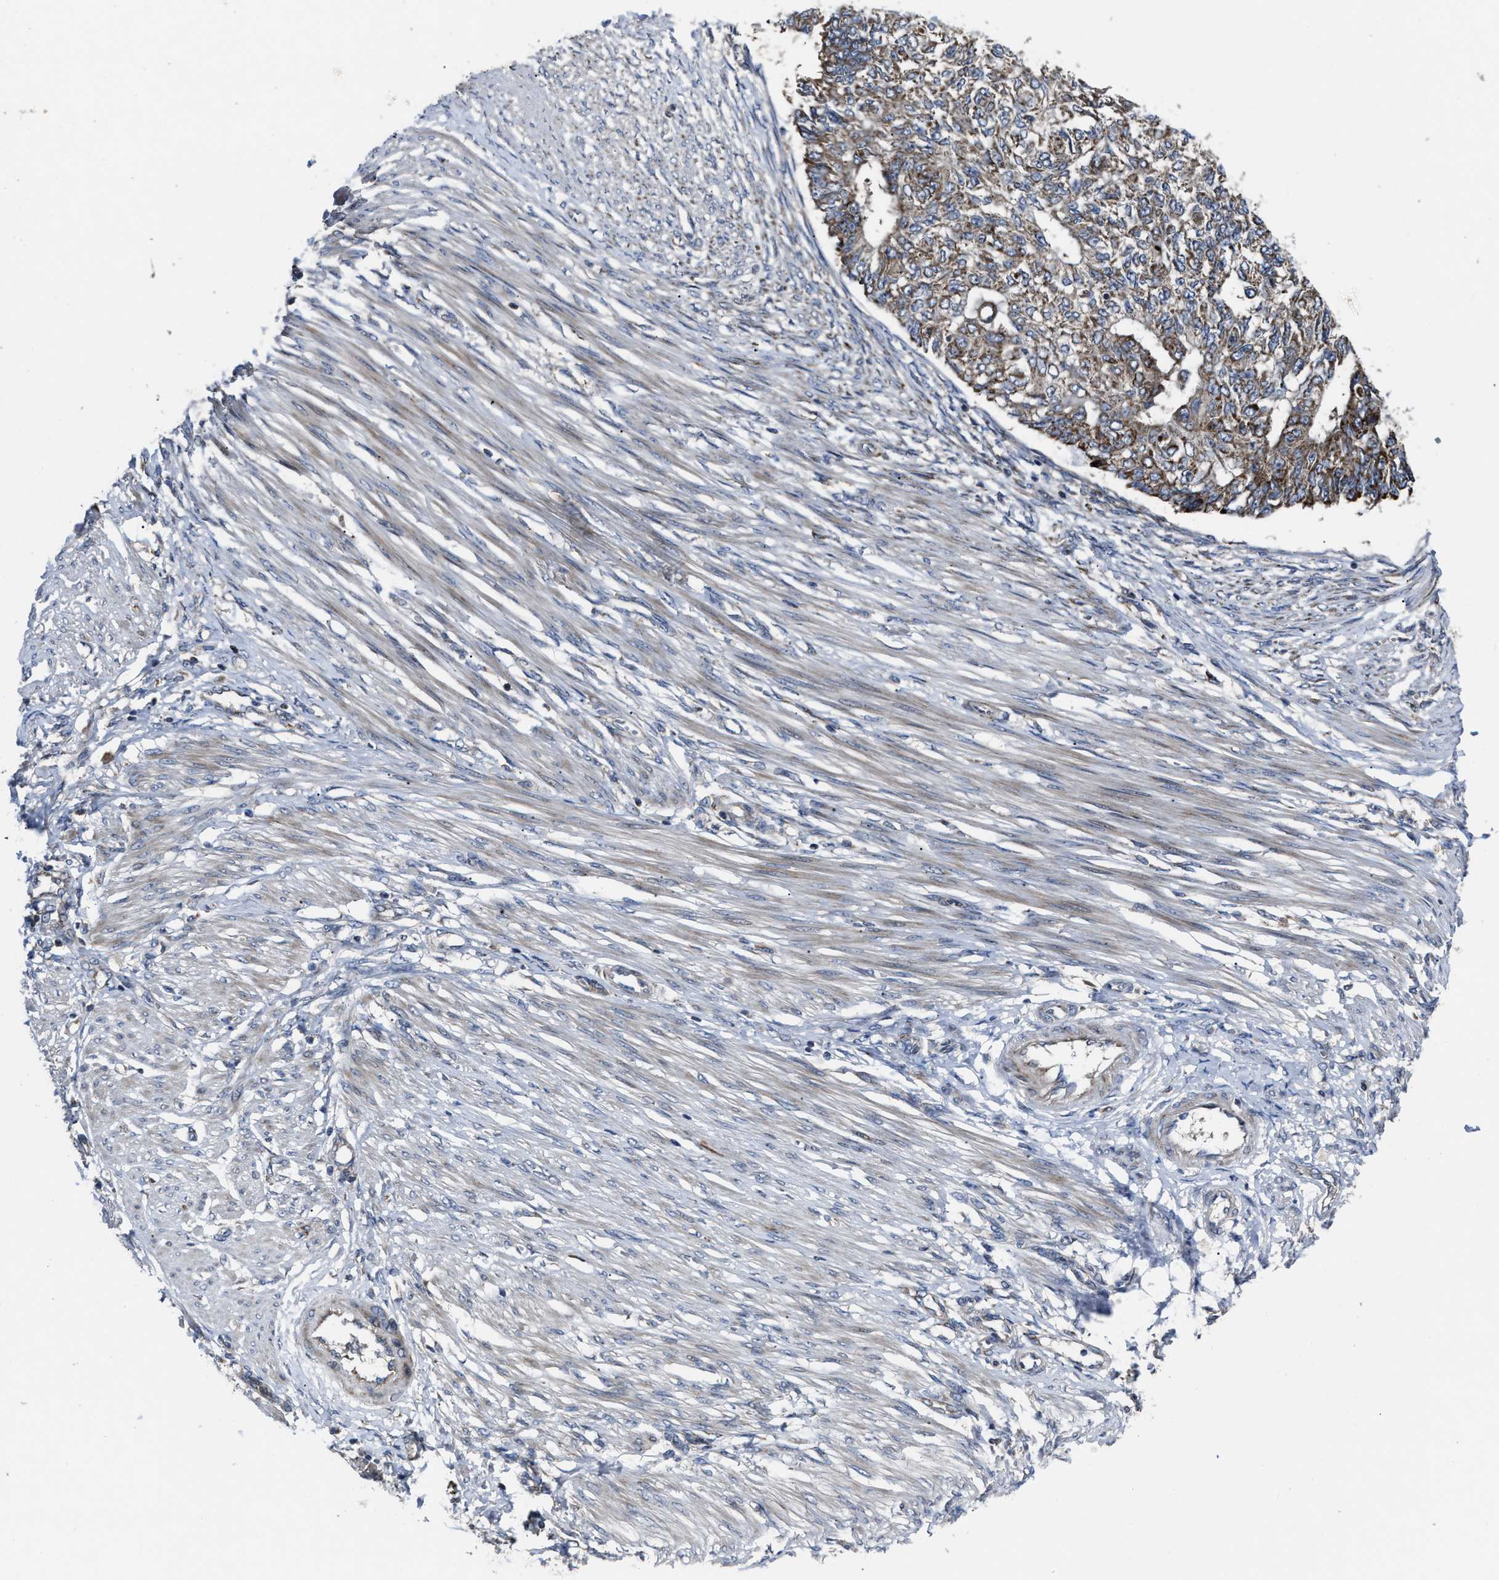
{"staining": {"intensity": "weak", "quantity": "<25%", "location": "cytoplasmic/membranous"}, "tissue": "endometrial cancer", "cell_type": "Tumor cells", "image_type": "cancer", "snomed": [{"axis": "morphology", "description": "Adenocarcinoma, NOS"}, {"axis": "topography", "description": "Endometrium"}], "caption": "Tumor cells are negative for protein expression in human endometrial adenocarcinoma.", "gene": "PASK", "patient": {"sex": "female", "age": 32}}